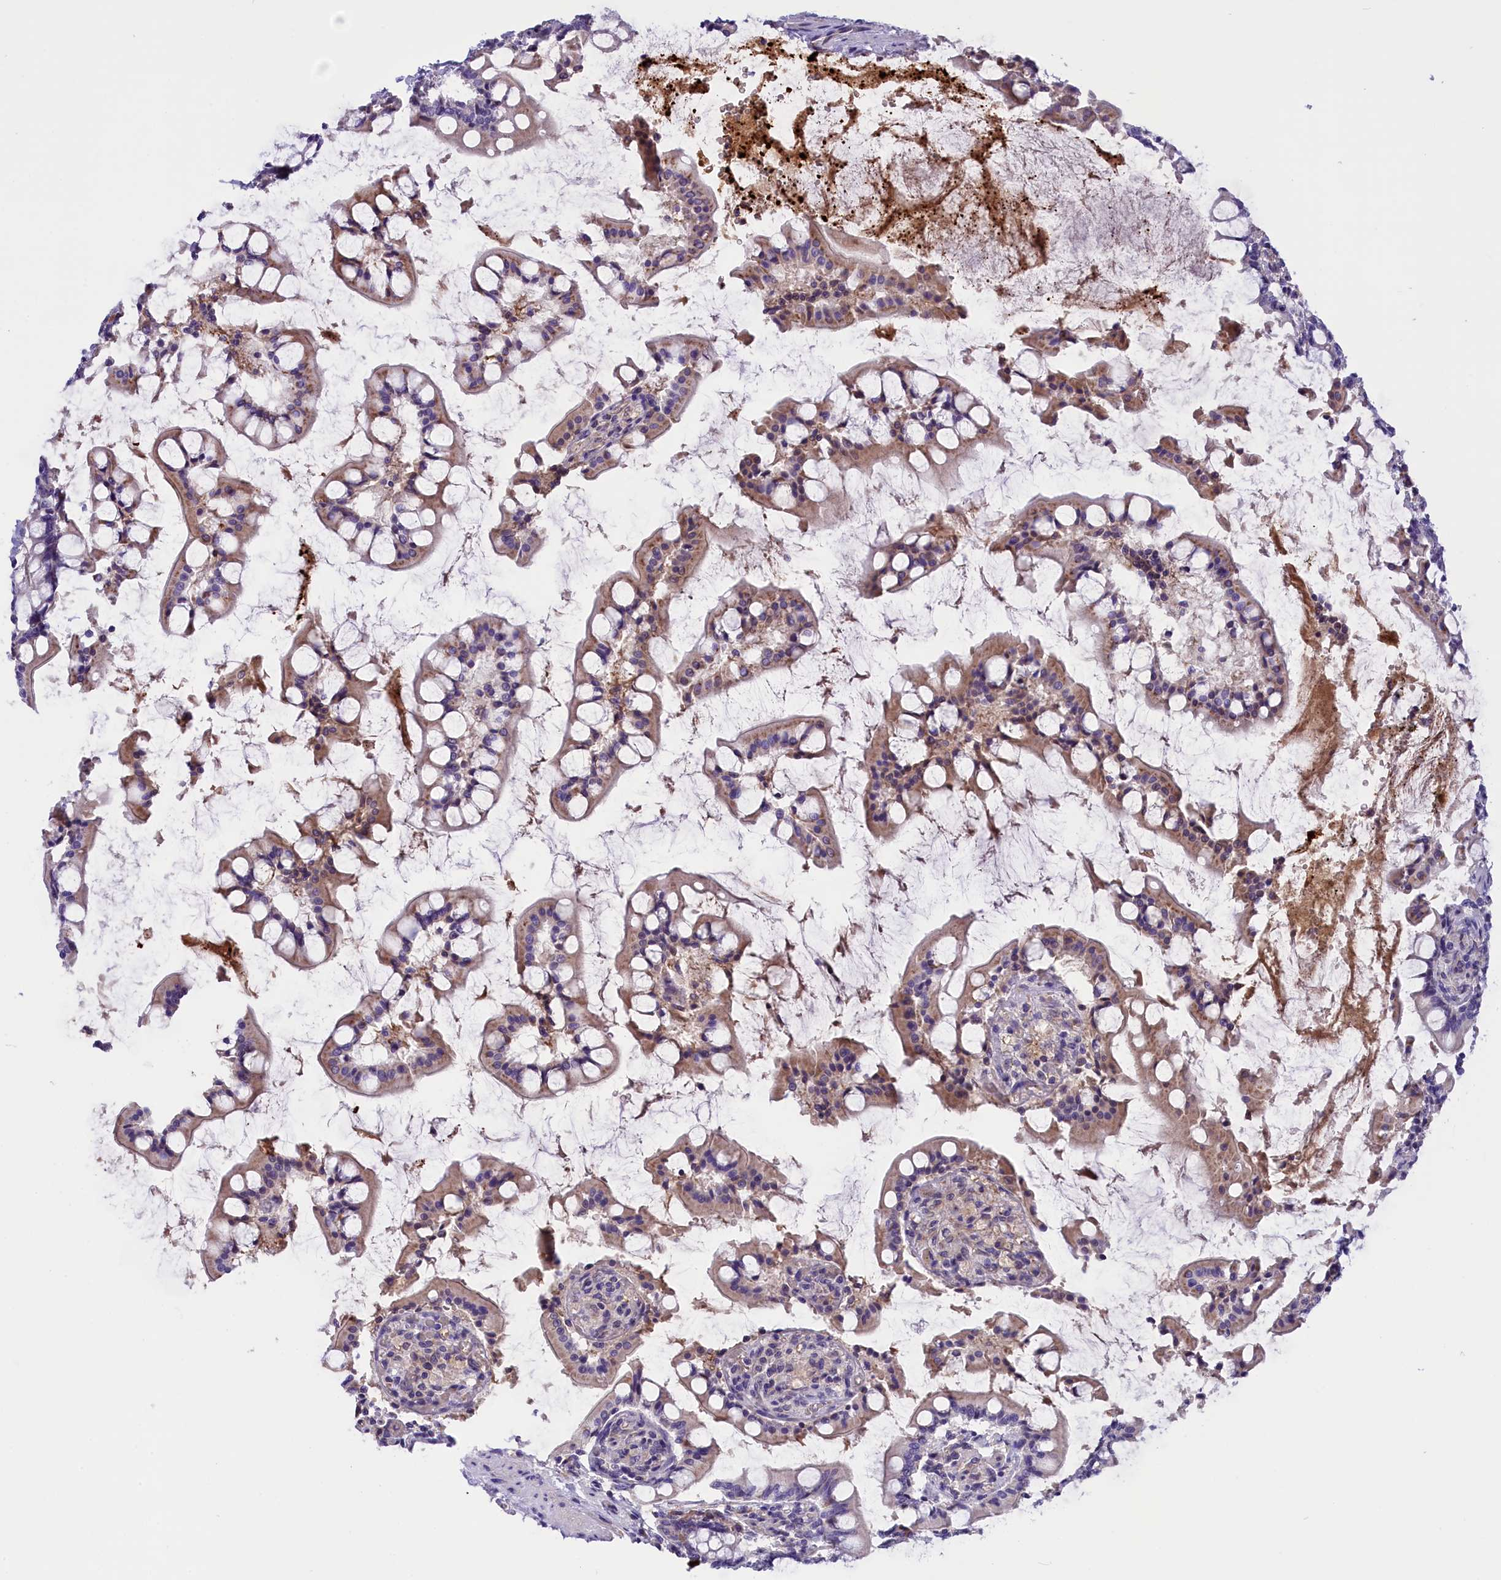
{"staining": {"intensity": "strong", "quantity": "<25%", "location": "cytoplasmic/membranous"}, "tissue": "small intestine", "cell_type": "Glandular cells", "image_type": "normal", "snomed": [{"axis": "morphology", "description": "Normal tissue, NOS"}, {"axis": "topography", "description": "Small intestine"}], "caption": "Protein expression analysis of benign small intestine reveals strong cytoplasmic/membranous positivity in approximately <25% of glandular cells. (DAB (3,3'-diaminobenzidine) = brown stain, brightfield microscopy at high magnification).", "gene": "CCDC32", "patient": {"sex": "male", "age": 52}}